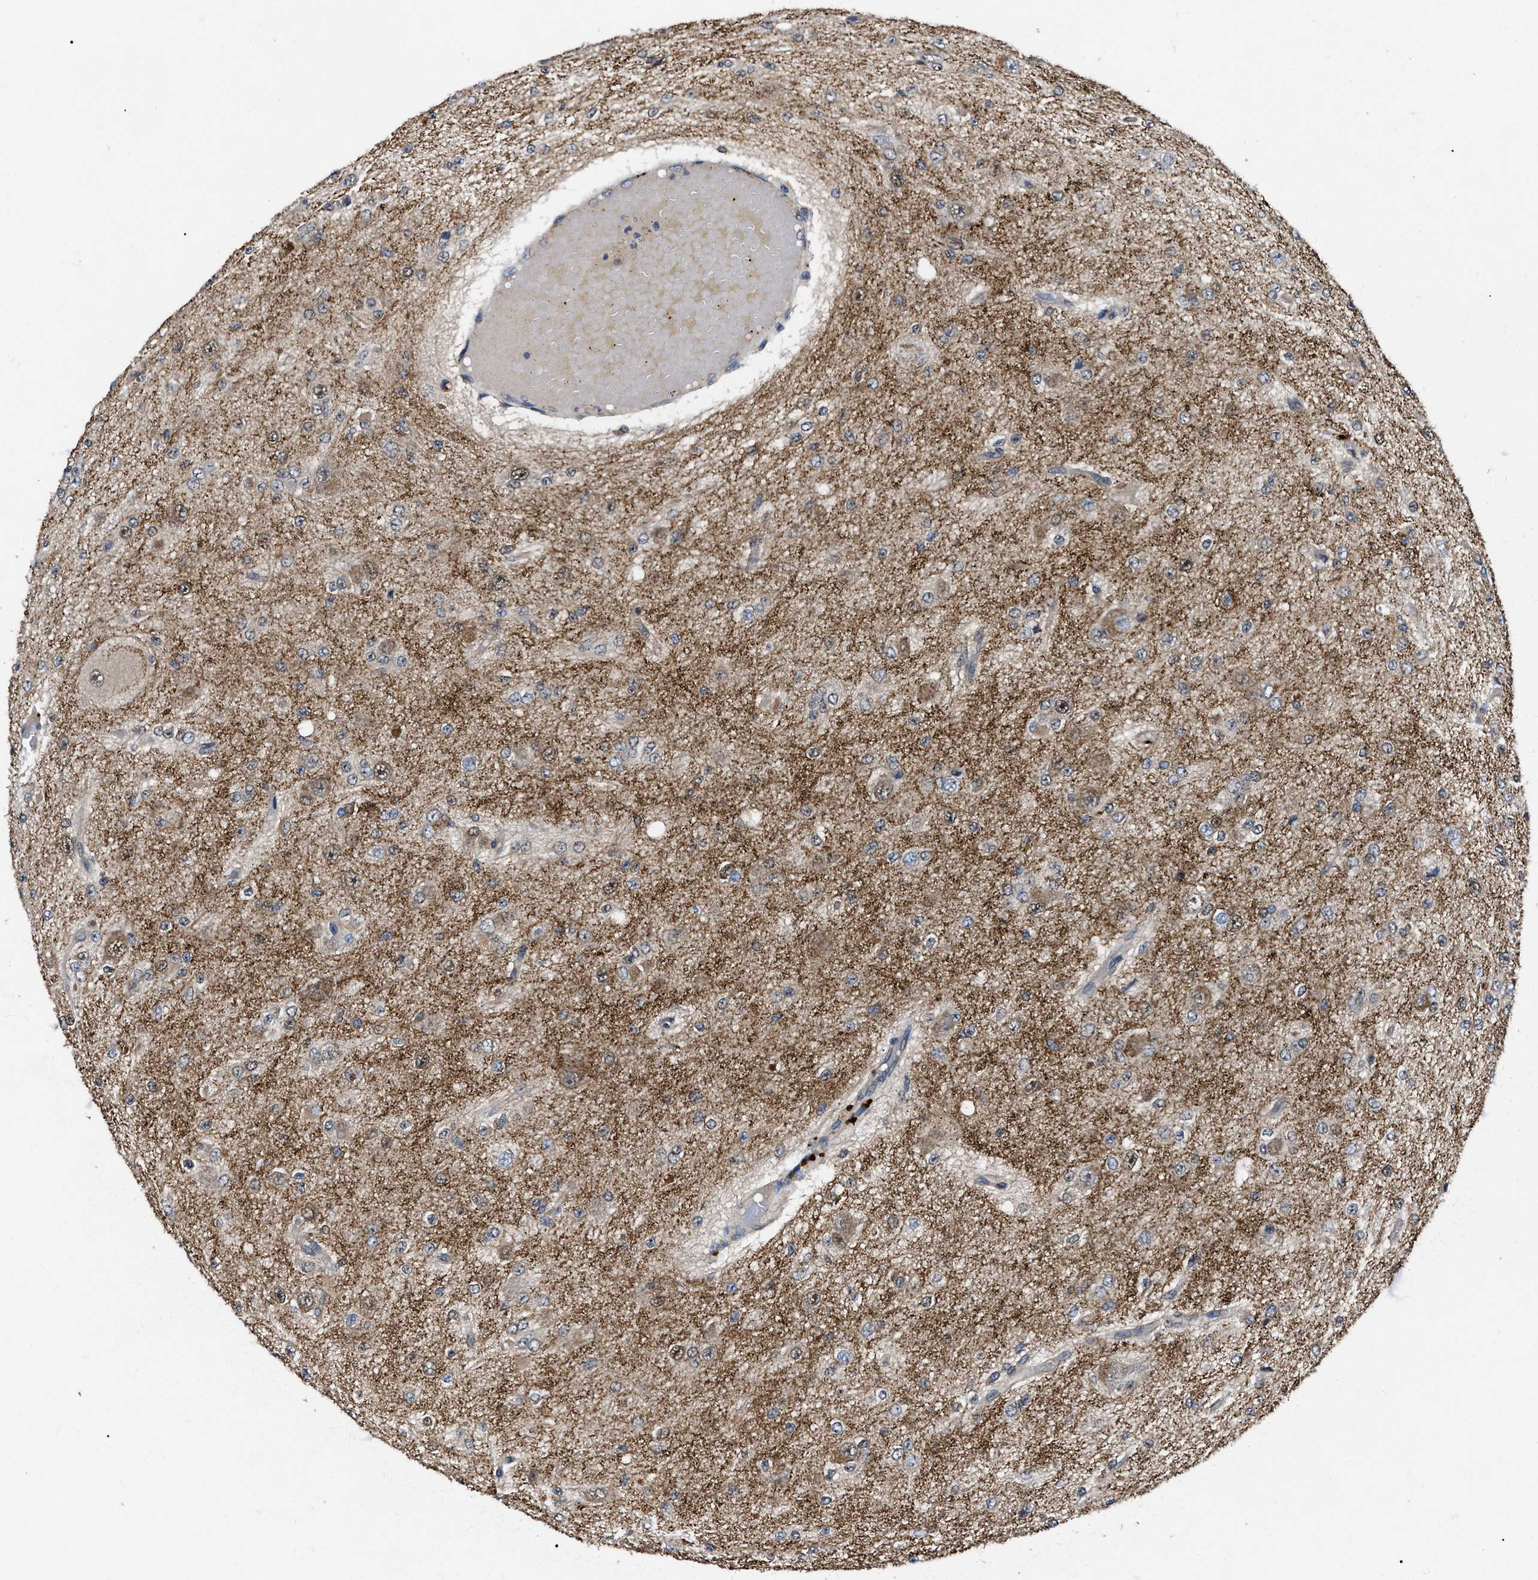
{"staining": {"intensity": "moderate", "quantity": ">75%", "location": "cytoplasmic/membranous"}, "tissue": "glioma", "cell_type": "Tumor cells", "image_type": "cancer", "snomed": [{"axis": "morphology", "description": "Glioma, malignant, High grade"}, {"axis": "topography", "description": "pancreas cauda"}], "caption": "A histopathology image of glioma stained for a protein demonstrates moderate cytoplasmic/membranous brown staining in tumor cells. (Brightfield microscopy of DAB IHC at high magnification).", "gene": "GET4", "patient": {"sex": "male", "age": 60}}